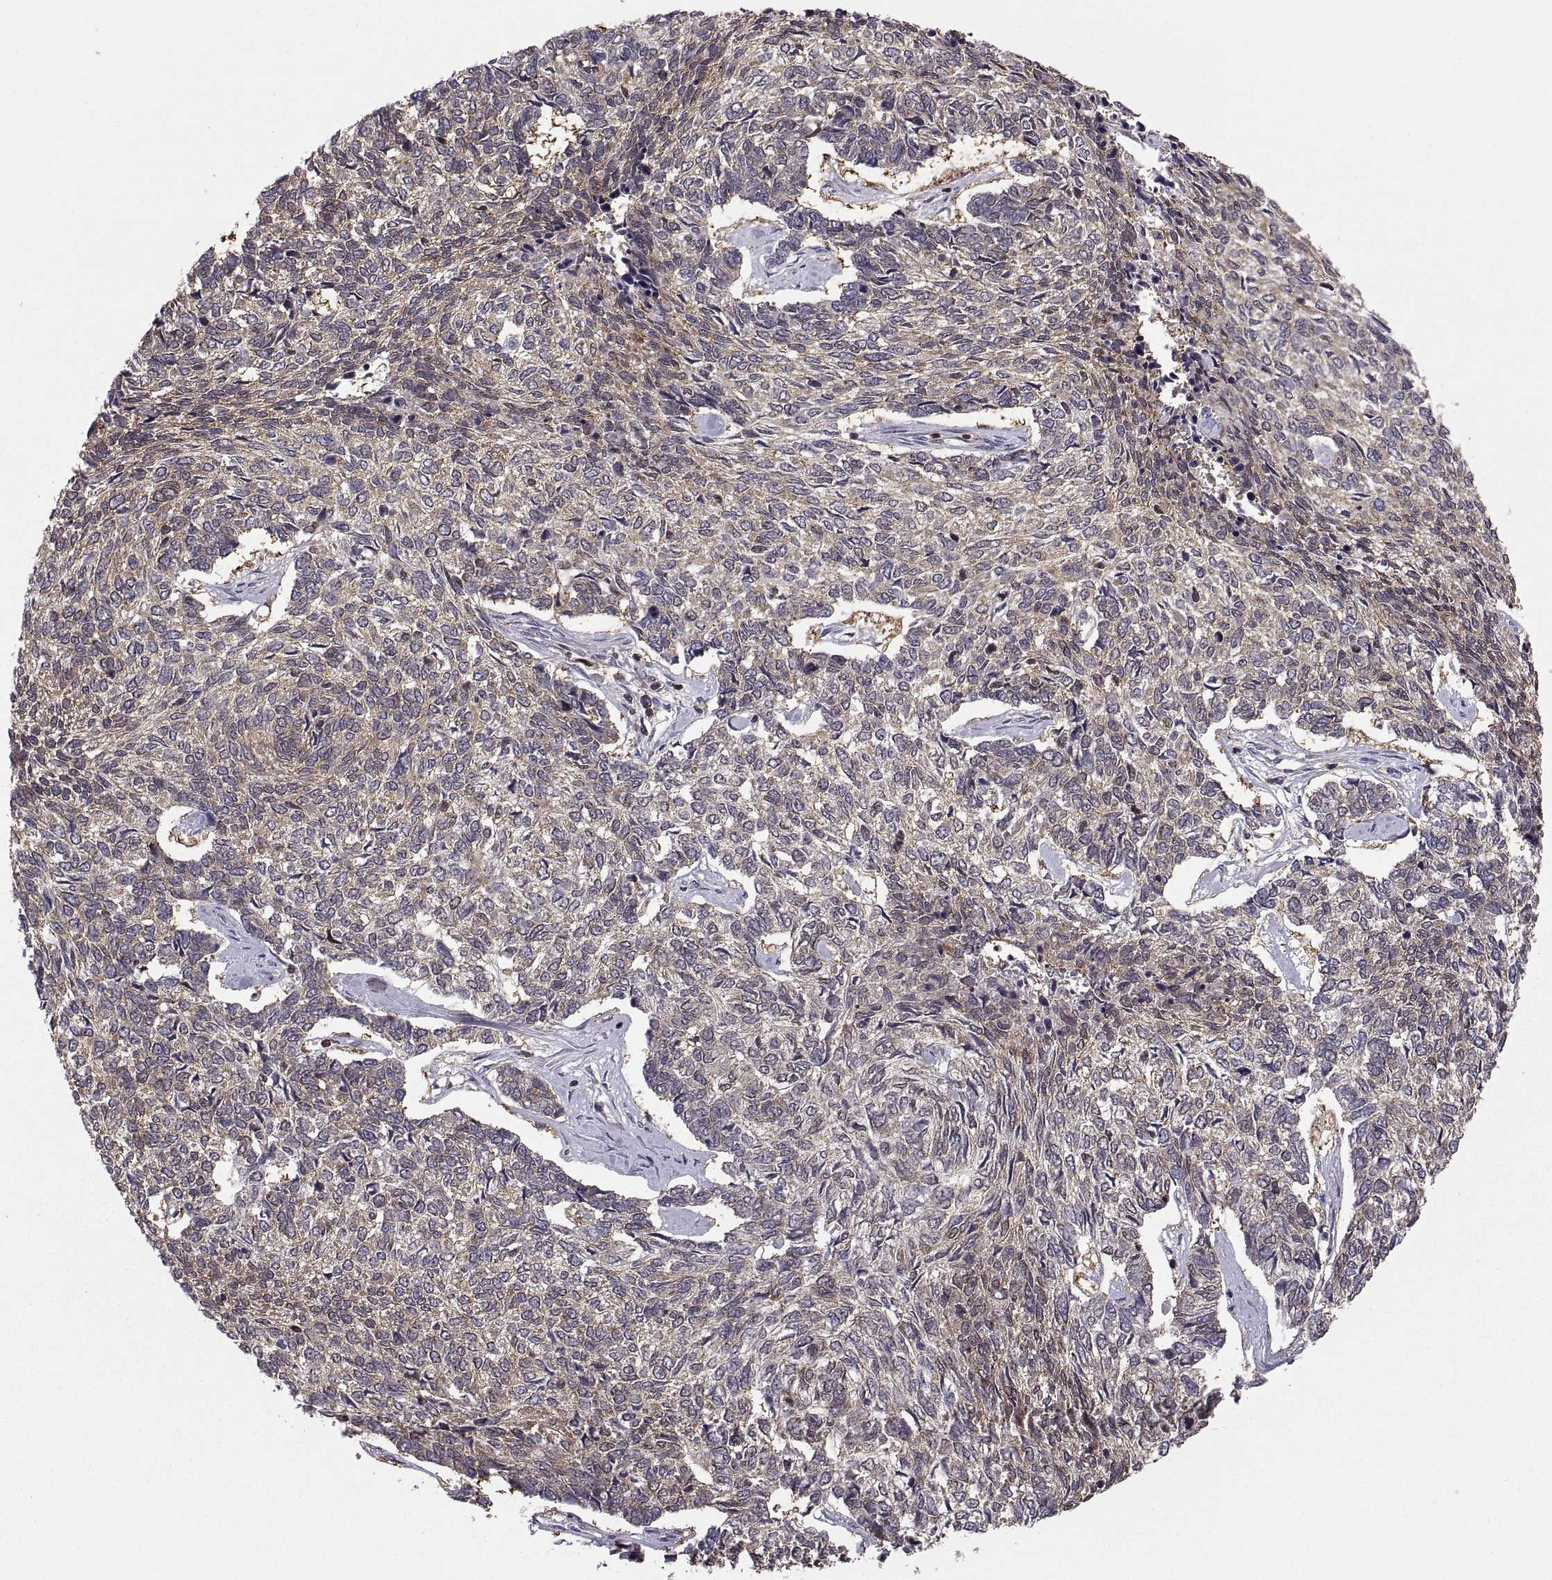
{"staining": {"intensity": "weak", "quantity": "25%-75%", "location": "cytoplasmic/membranous"}, "tissue": "skin cancer", "cell_type": "Tumor cells", "image_type": "cancer", "snomed": [{"axis": "morphology", "description": "Basal cell carcinoma"}, {"axis": "topography", "description": "Skin"}], "caption": "This micrograph reveals skin cancer stained with immunohistochemistry (IHC) to label a protein in brown. The cytoplasmic/membranous of tumor cells show weak positivity for the protein. Nuclei are counter-stained blue.", "gene": "EZR", "patient": {"sex": "female", "age": 65}}